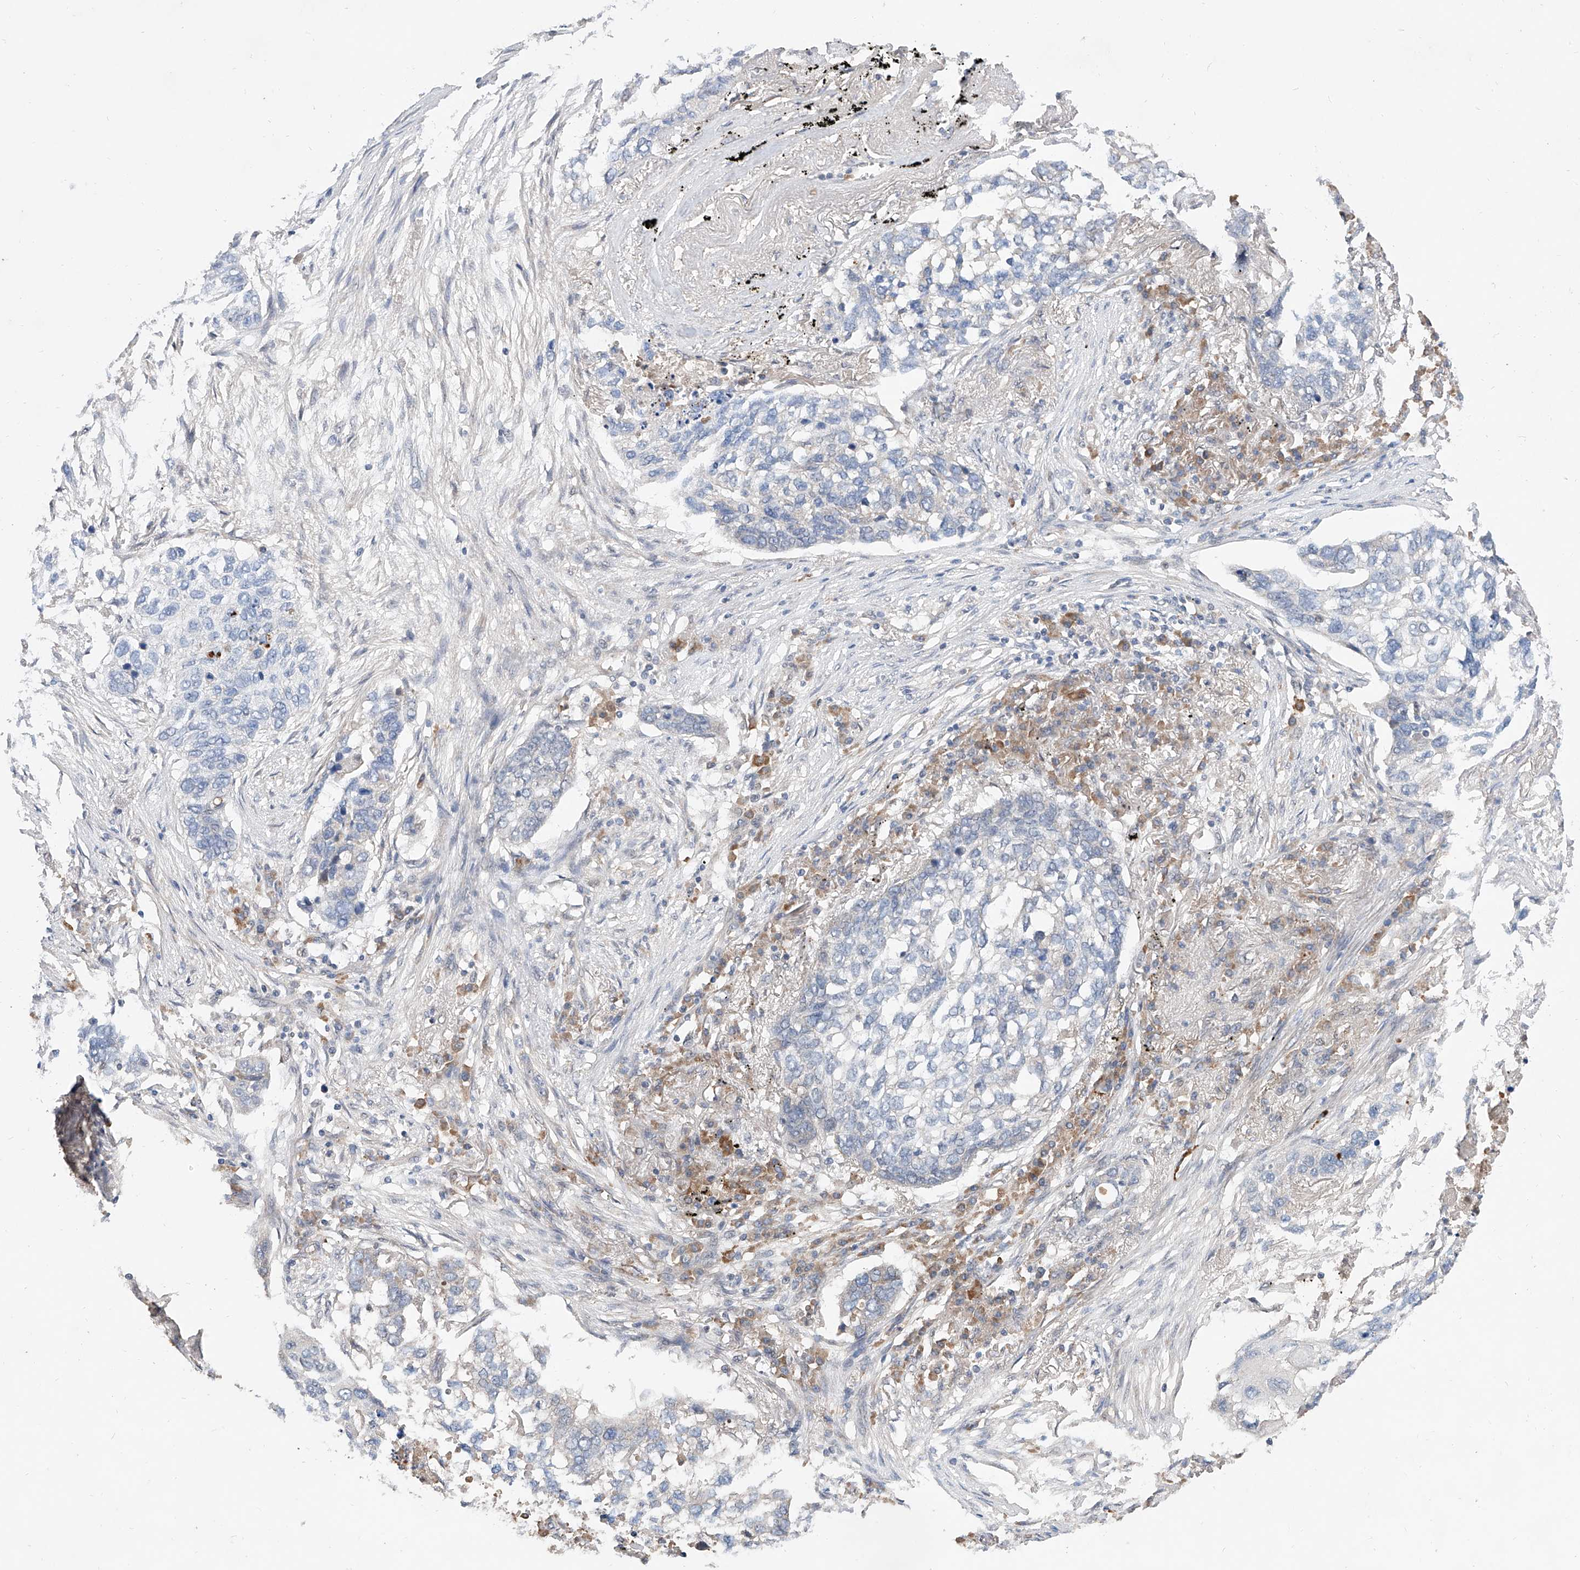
{"staining": {"intensity": "negative", "quantity": "none", "location": "none"}, "tissue": "lung cancer", "cell_type": "Tumor cells", "image_type": "cancer", "snomed": [{"axis": "morphology", "description": "Squamous cell carcinoma, NOS"}, {"axis": "topography", "description": "Lung"}], "caption": "The micrograph displays no staining of tumor cells in lung squamous cell carcinoma.", "gene": "CARMIL3", "patient": {"sex": "female", "age": 63}}